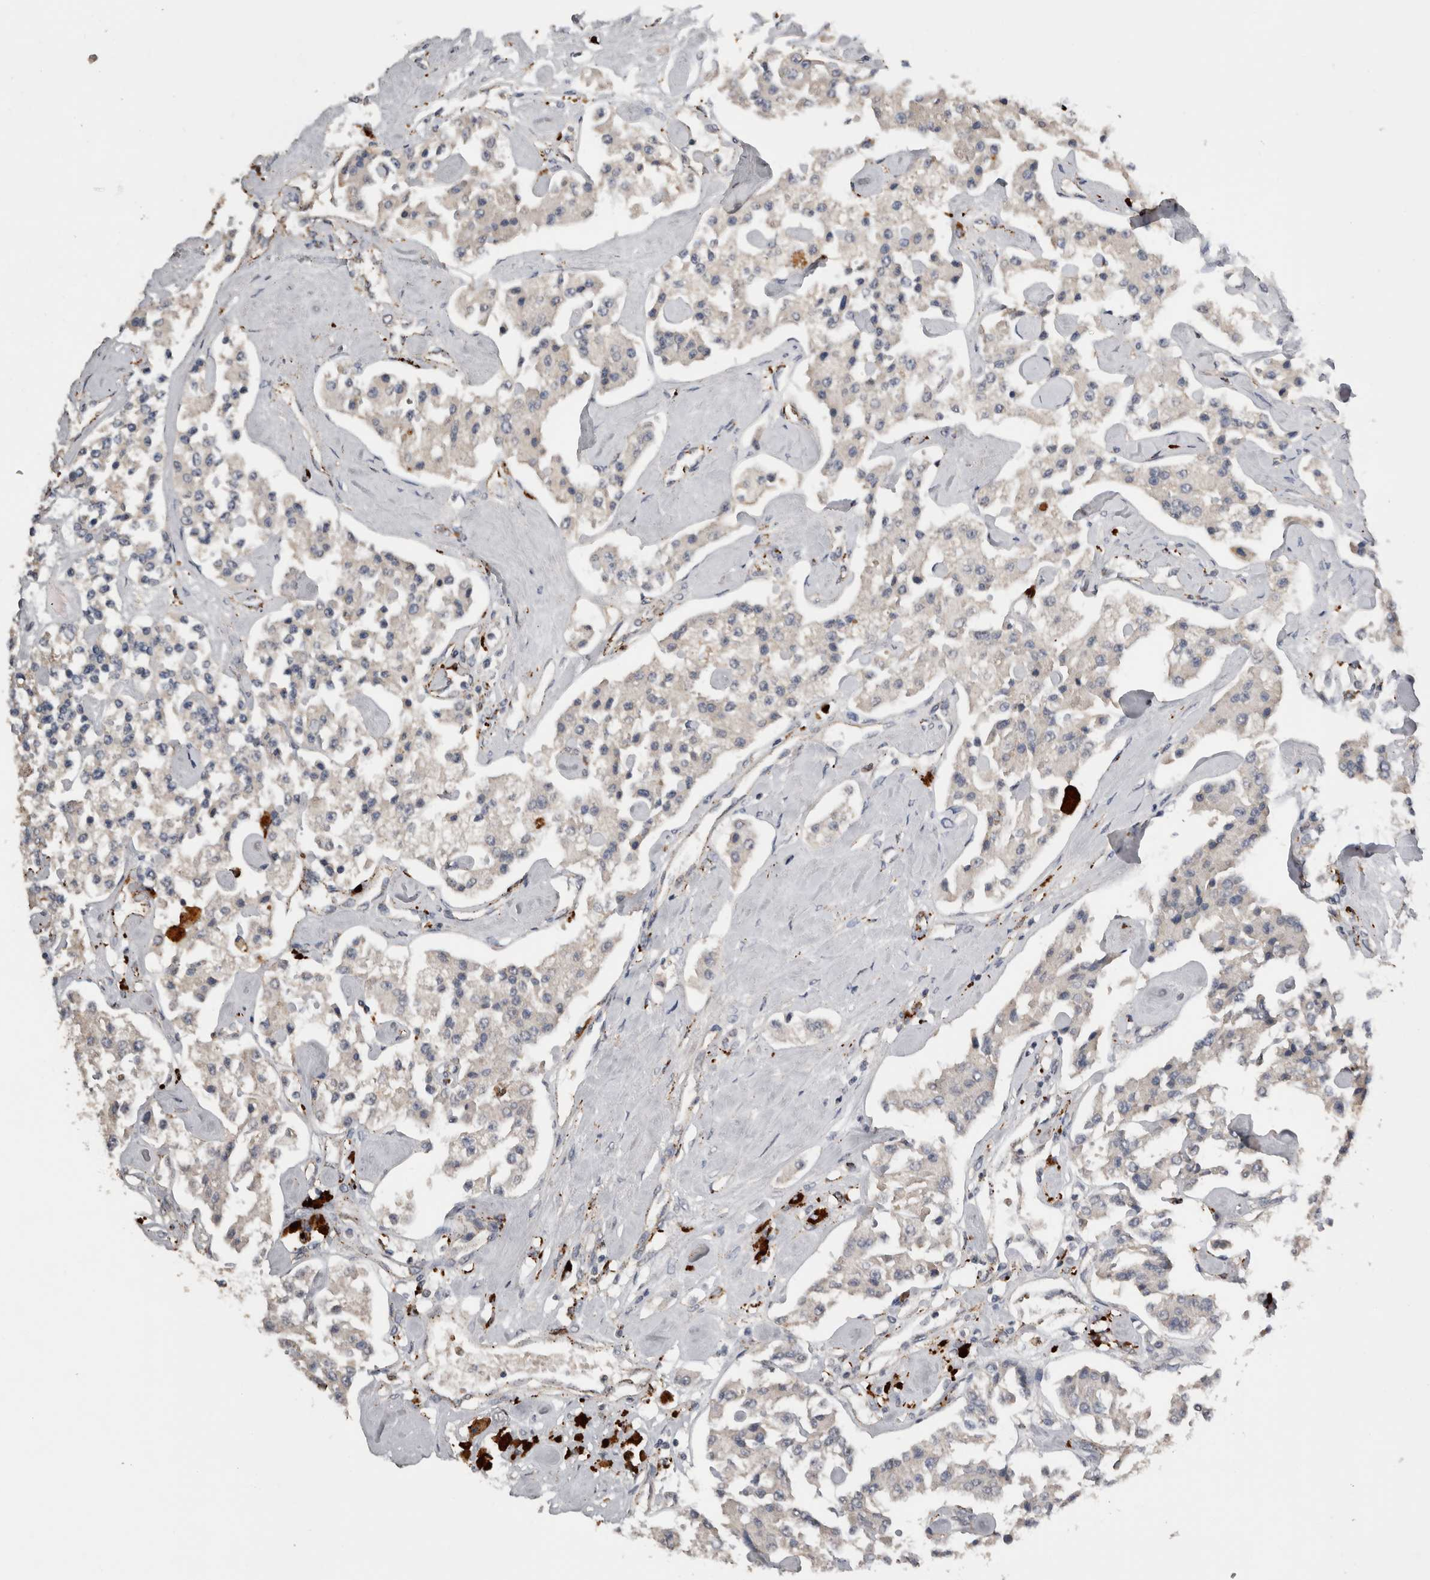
{"staining": {"intensity": "weak", "quantity": "25%-75%", "location": "cytoplasmic/membranous"}, "tissue": "carcinoid", "cell_type": "Tumor cells", "image_type": "cancer", "snomed": [{"axis": "morphology", "description": "Carcinoid, malignant, NOS"}, {"axis": "topography", "description": "Pancreas"}], "caption": "Protein expression analysis of human malignant carcinoid reveals weak cytoplasmic/membranous expression in about 25%-75% of tumor cells. The staining was performed using DAB (3,3'-diaminobenzidine) to visualize the protein expression in brown, while the nuclei were stained in blue with hematoxylin (Magnification: 20x).", "gene": "CTSZ", "patient": {"sex": "male", "age": 41}}